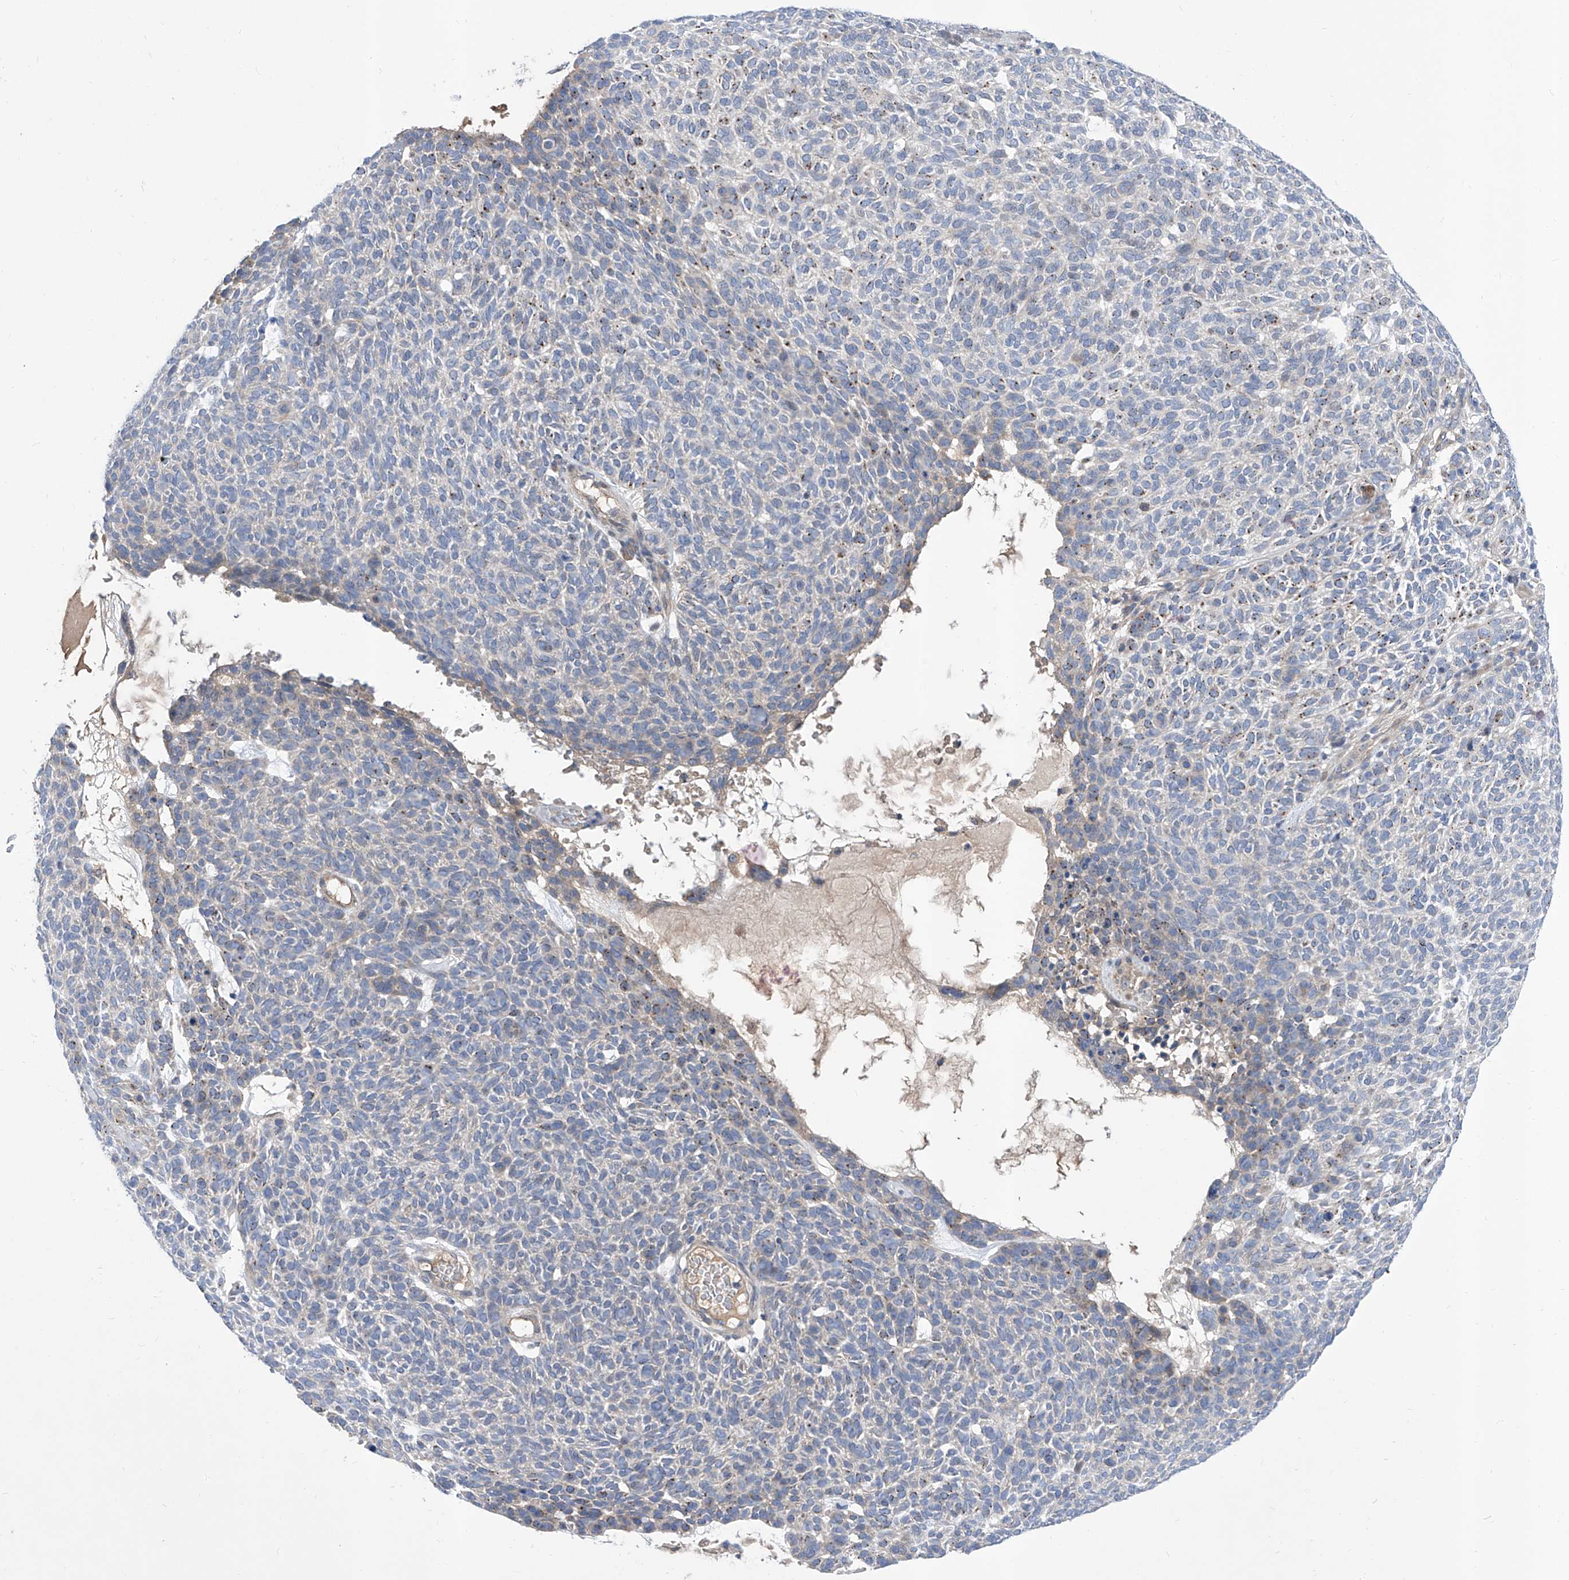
{"staining": {"intensity": "negative", "quantity": "none", "location": "none"}, "tissue": "skin cancer", "cell_type": "Tumor cells", "image_type": "cancer", "snomed": [{"axis": "morphology", "description": "Squamous cell carcinoma, NOS"}, {"axis": "topography", "description": "Skin"}], "caption": "An IHC photomicrograph of skin cancer is shown. There is no staining in tumor cells of skin cancer.", "gene": "SRBD1", "patient": {"sex": "female", "age": 90}}